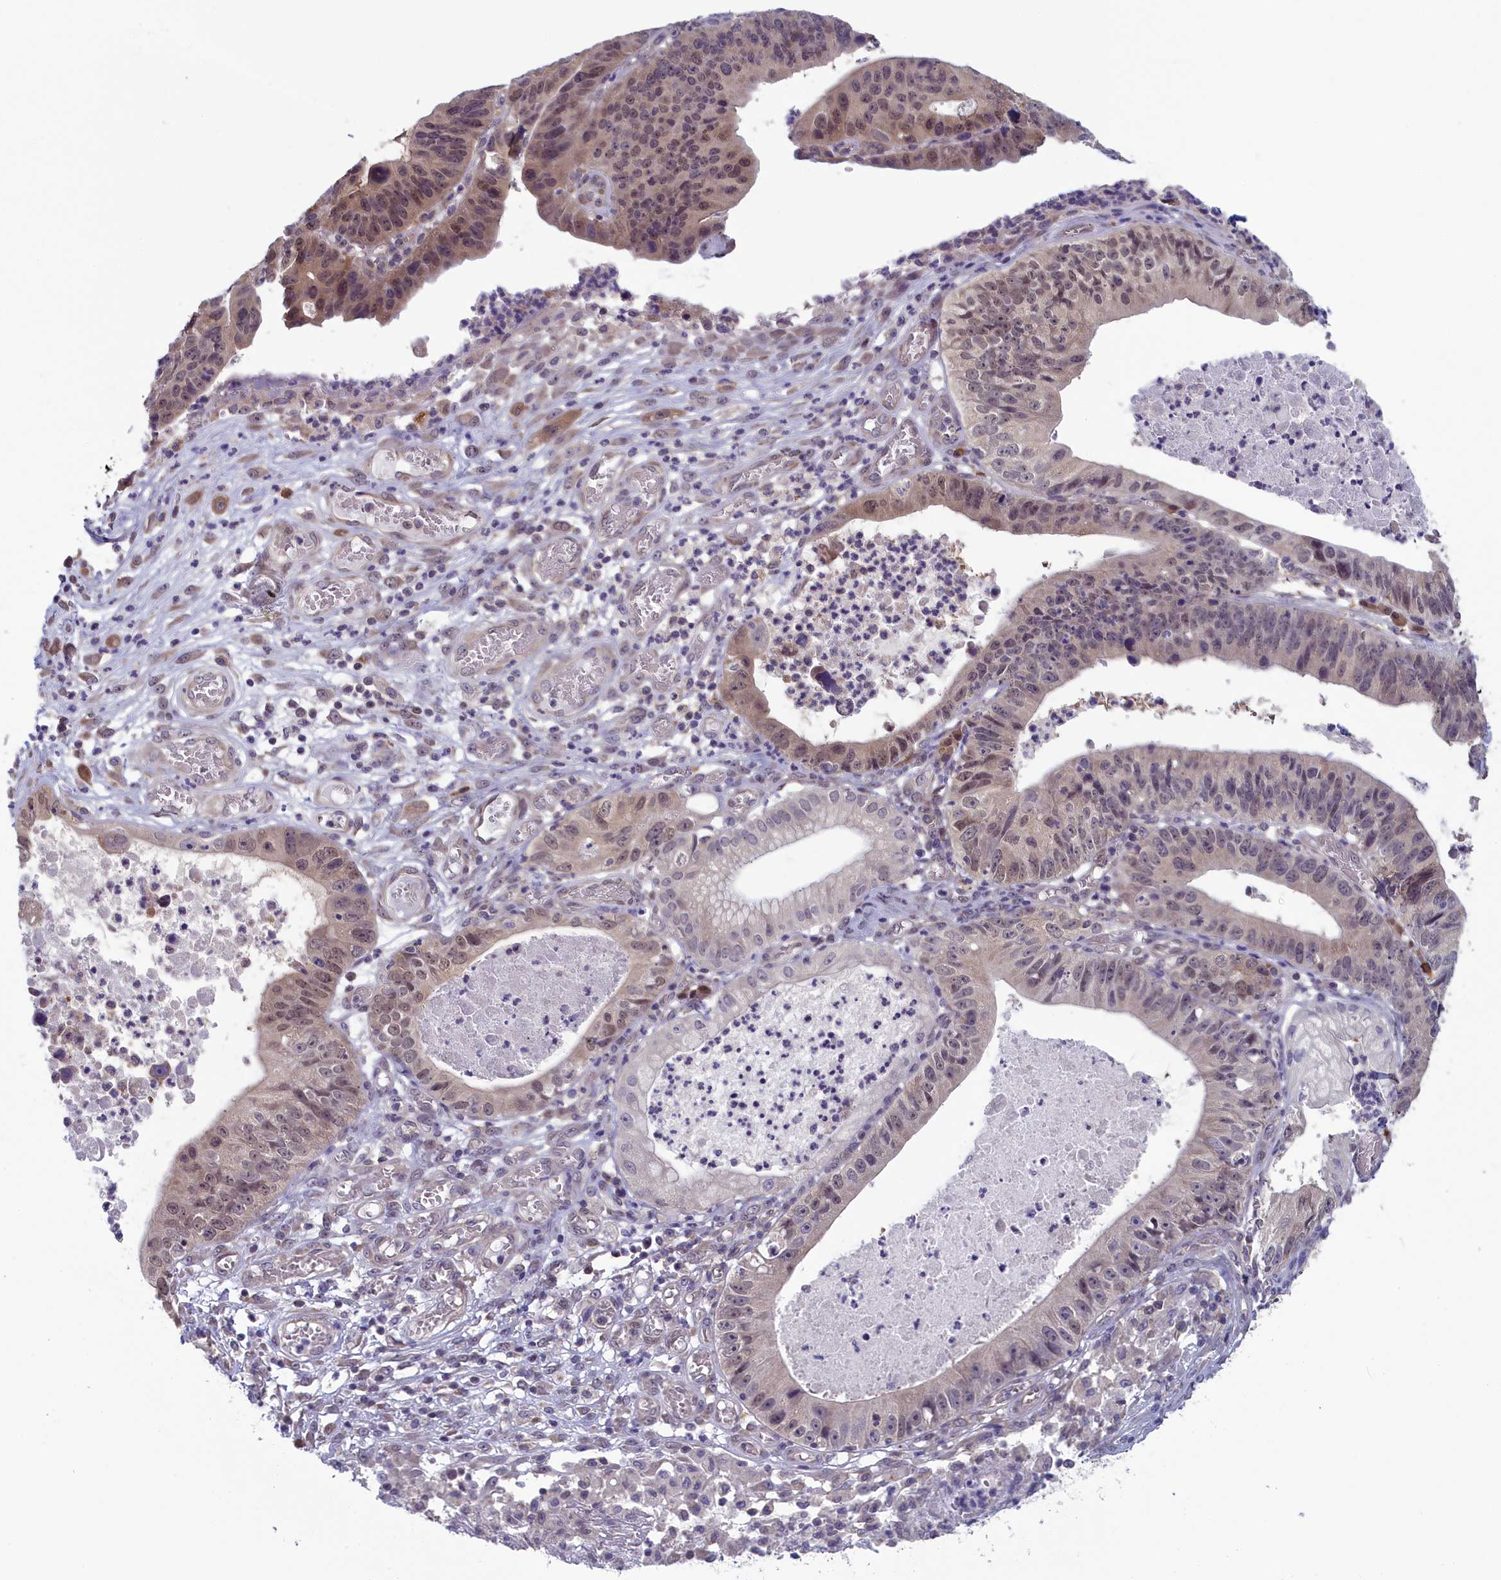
{"staining": {"intensity": "moderate", "quantity": "<25%", "location": "cytoplasmic/membranous,nuclear"}, "tissue": "stomach cancer", "cell_type": "Tumor cells", "image_type": "cancer", "snomed": [{"axis": "morphology", "description": "Adenocarcinoma, NOS"}, {"axis": "topography", "description": "Stomach"}], "caption": "Protein expression analysis of human adenocarcinoma (stomach) reveals moderate cytoplasmic/membranous and nuclear positivity in about <25% of tumor cells.", "gene": "MRI1", "patient": {"sex": "male", "age": 59}}